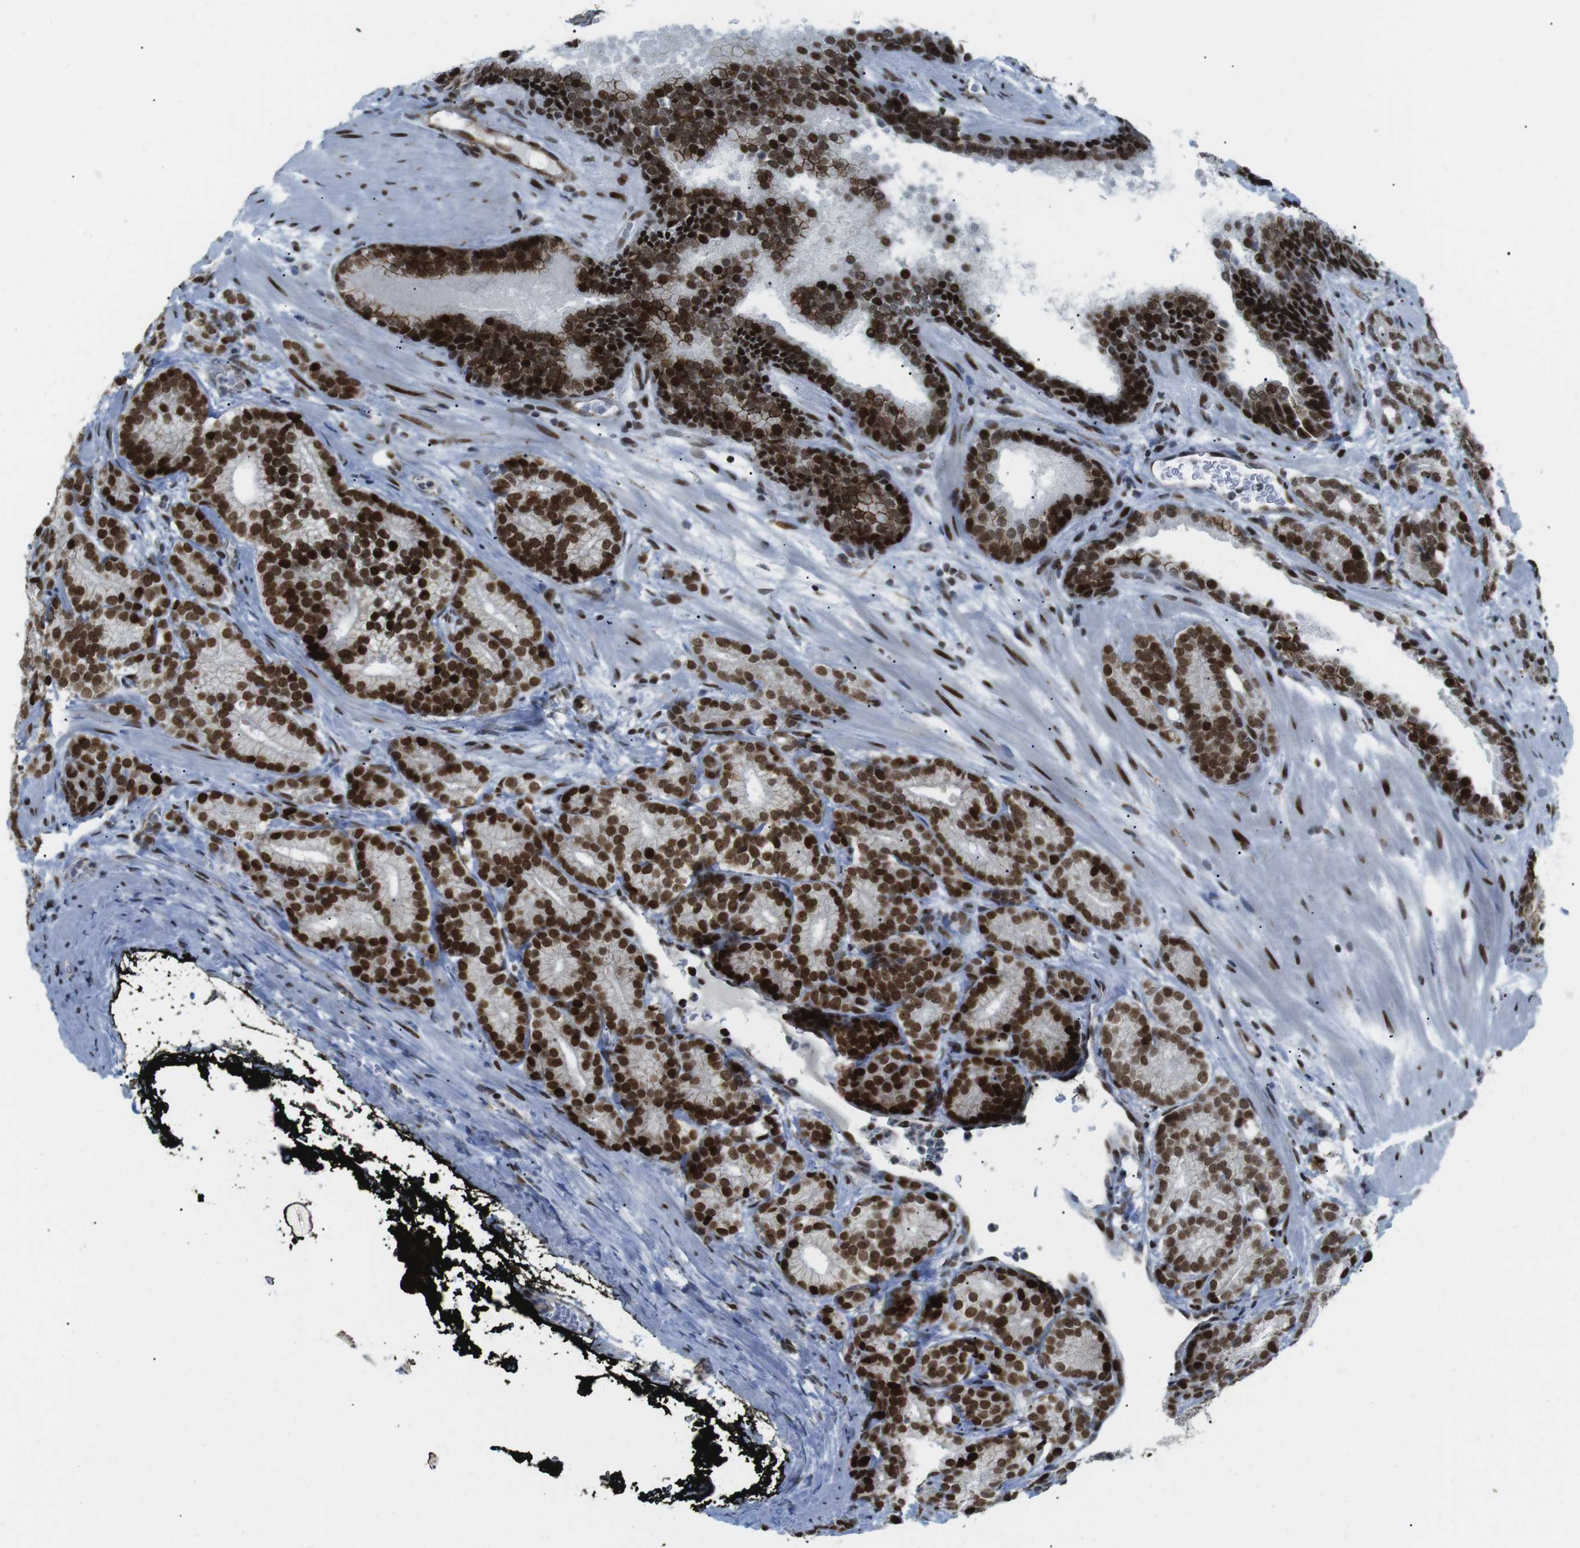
{"staining": {"intensity": "strong", "quantity": ">75%", "location": "nuclear"}, "tissue": "prostate cancer", "cell_type": "Tumor cells", "image_type": "cancer", "snomed": [{"axis": "morphology", "description": "Adenocarcinoma, High grade"}, {"axis": "topography", "description": "Prostate"}], "caption": "Immunohistochemistry photomicrograph of human prostate cancer (high-grade adenocarcinoma) stained for a protein (brown), which exhibits high levels of strong nuclear expression in approximately >75% of tumor cells.", "gene": "ARID1A", "patient": {"sex": "male", "age": 61}}